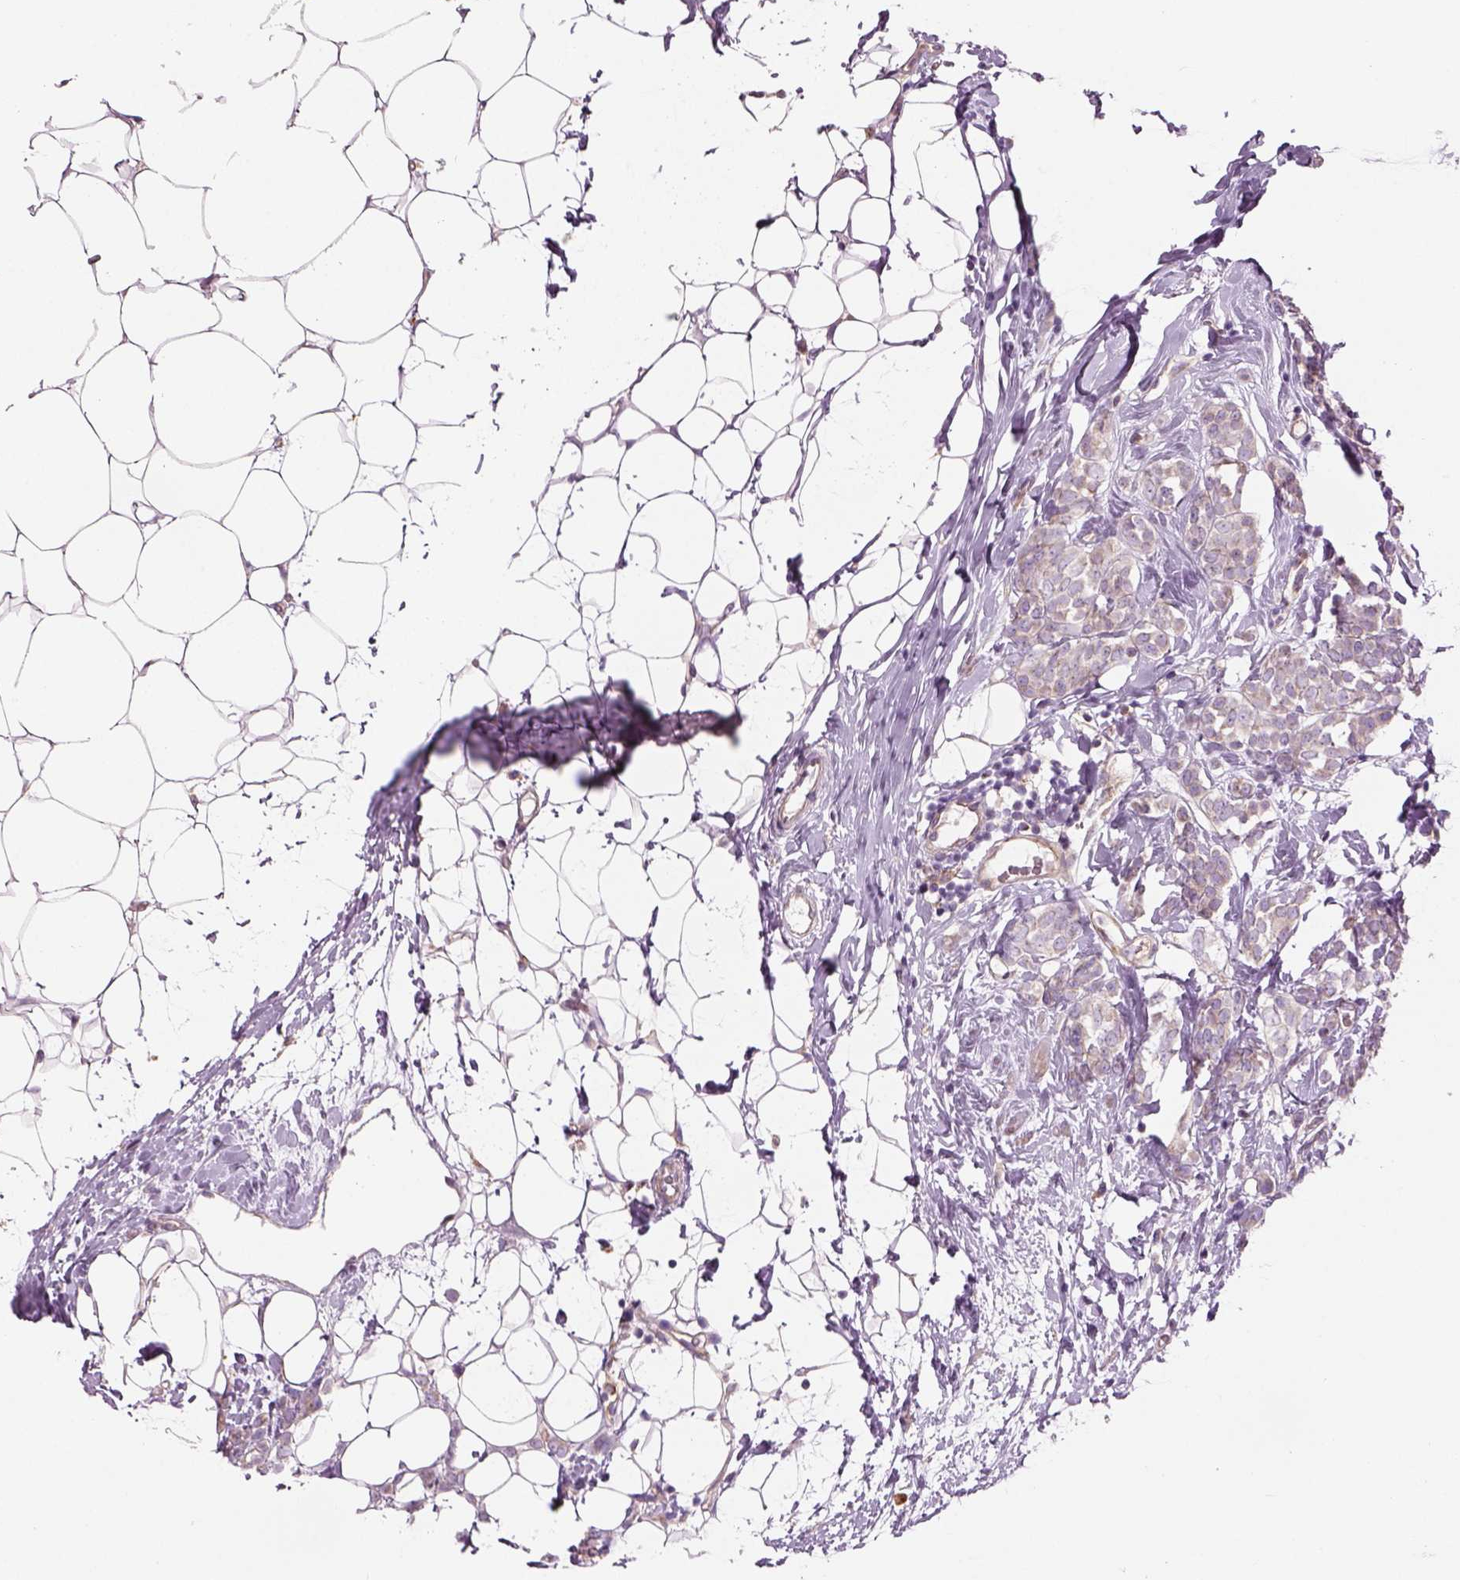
{"staining": {"intensity": "weak", "quantity": "25%-75%", "location": "cytoplasmic/membranous"}, "tissue": "breast cancer", "cell_type": "Tumor cells", "image_type": "cancer", "snomed": [{"axis": "morphology", "description": "Lobular carcinoma"}, {"axis": "topography", "description": "Breast"}], "caption": "IHC micrograph of breast cancer stained for a protein (brown), which shows low levels of weak cytoplasmic/membranous positivity in approximately 25%-75% of tumor cells.", "gene": "IFT52", "patient": {"sex": "female", "age": 49}}